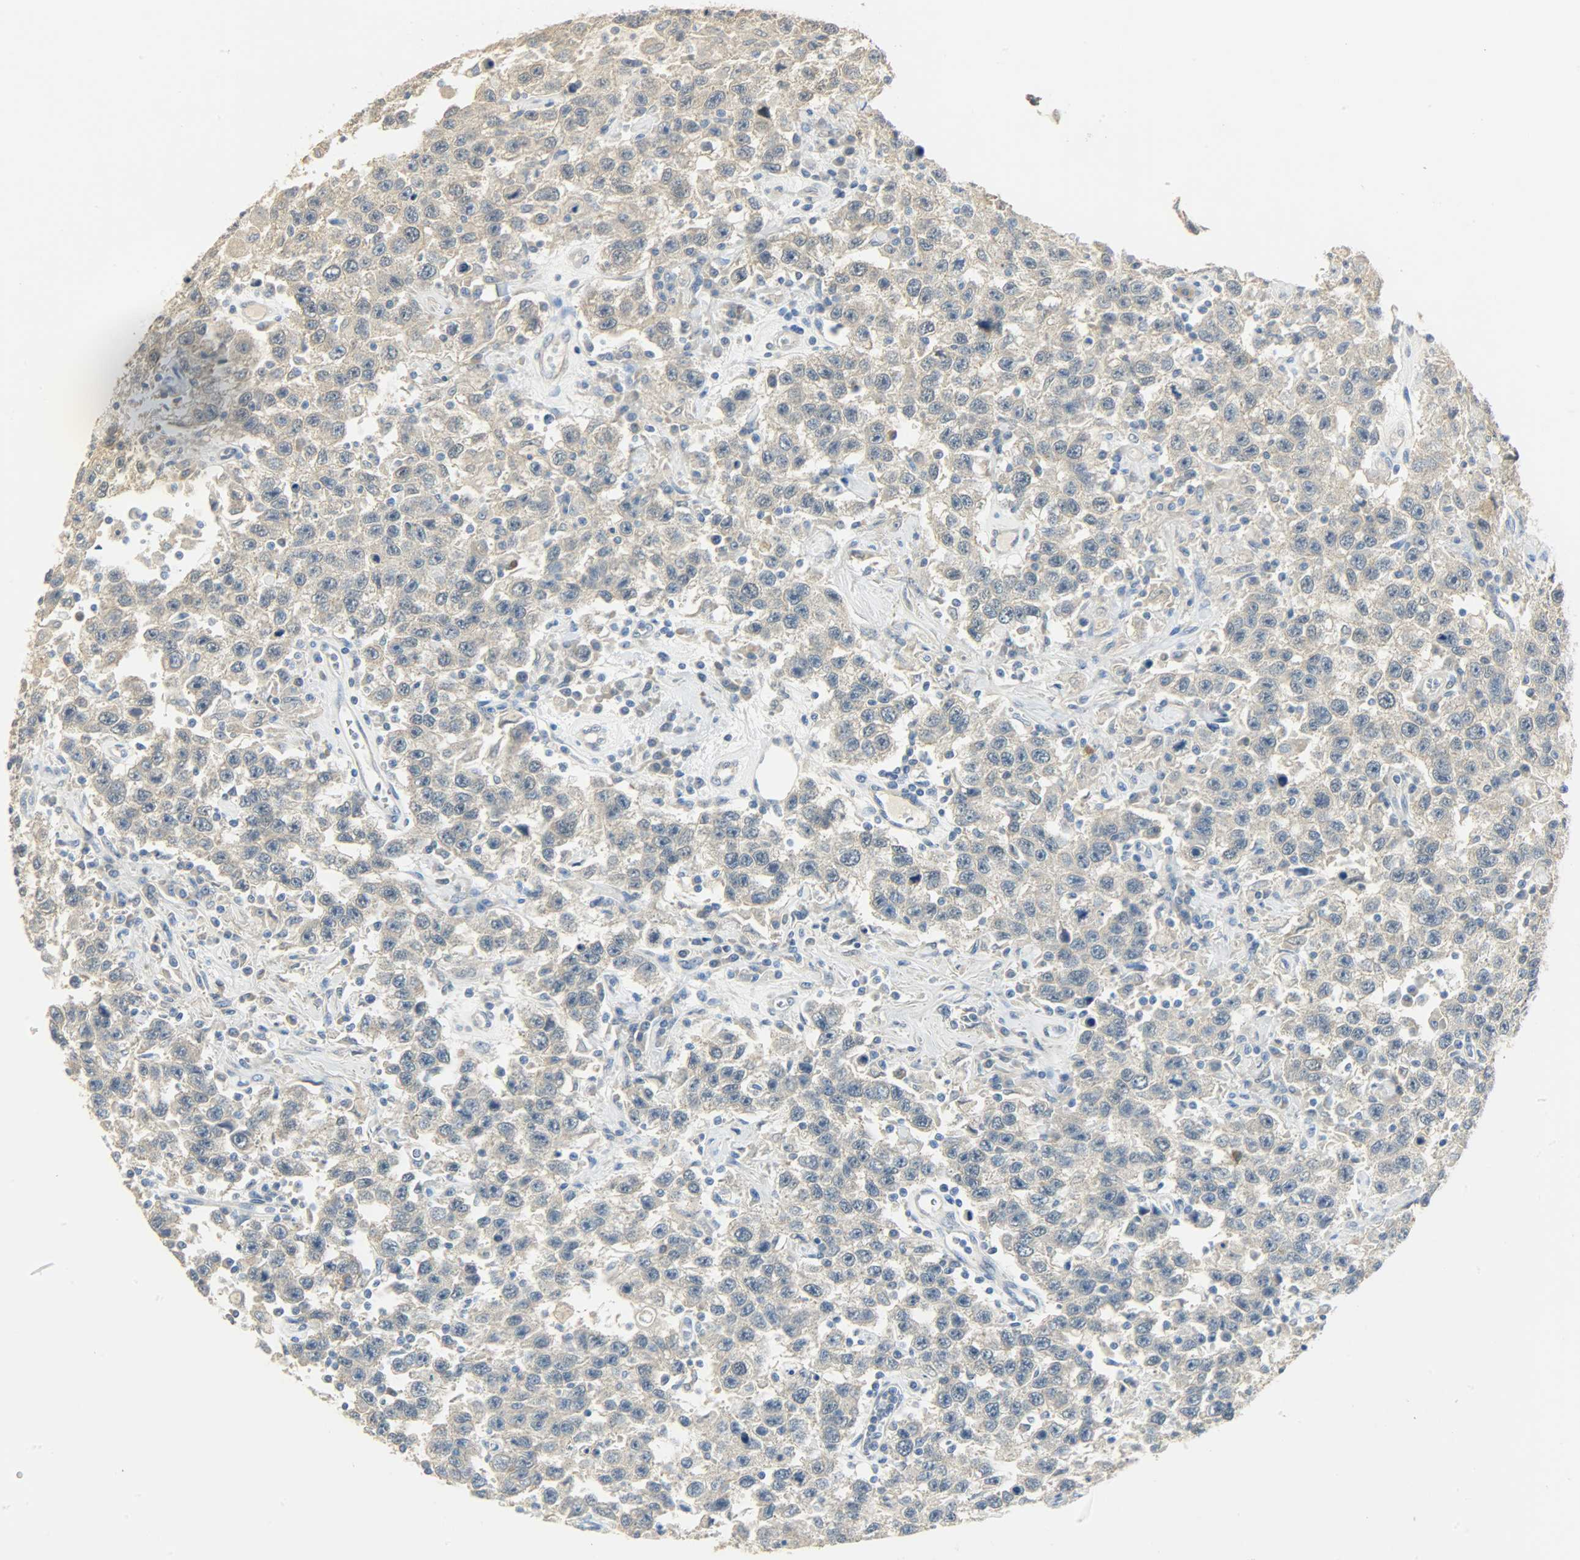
{"staining": {"intensity": "weak", "quantity": "25%-75%", "location": "cytoplasmic/membranous"}, "tissue": "testis cancer", "cell_type": "Tumor cells", "image_type": "cancer", "snomed": [{"axis": "morphology", "description": "Seminoma, NOS"}, {"axis": "topography", "description": "Testis"}], "caption": "Immunohistochemical staining of testis cancer displays weak cytoplasmic/membranous protein positivity in about 25%-75% of tumor cells.", "gene": "USP13", "patient": {"sex": "male", "age": 41}}